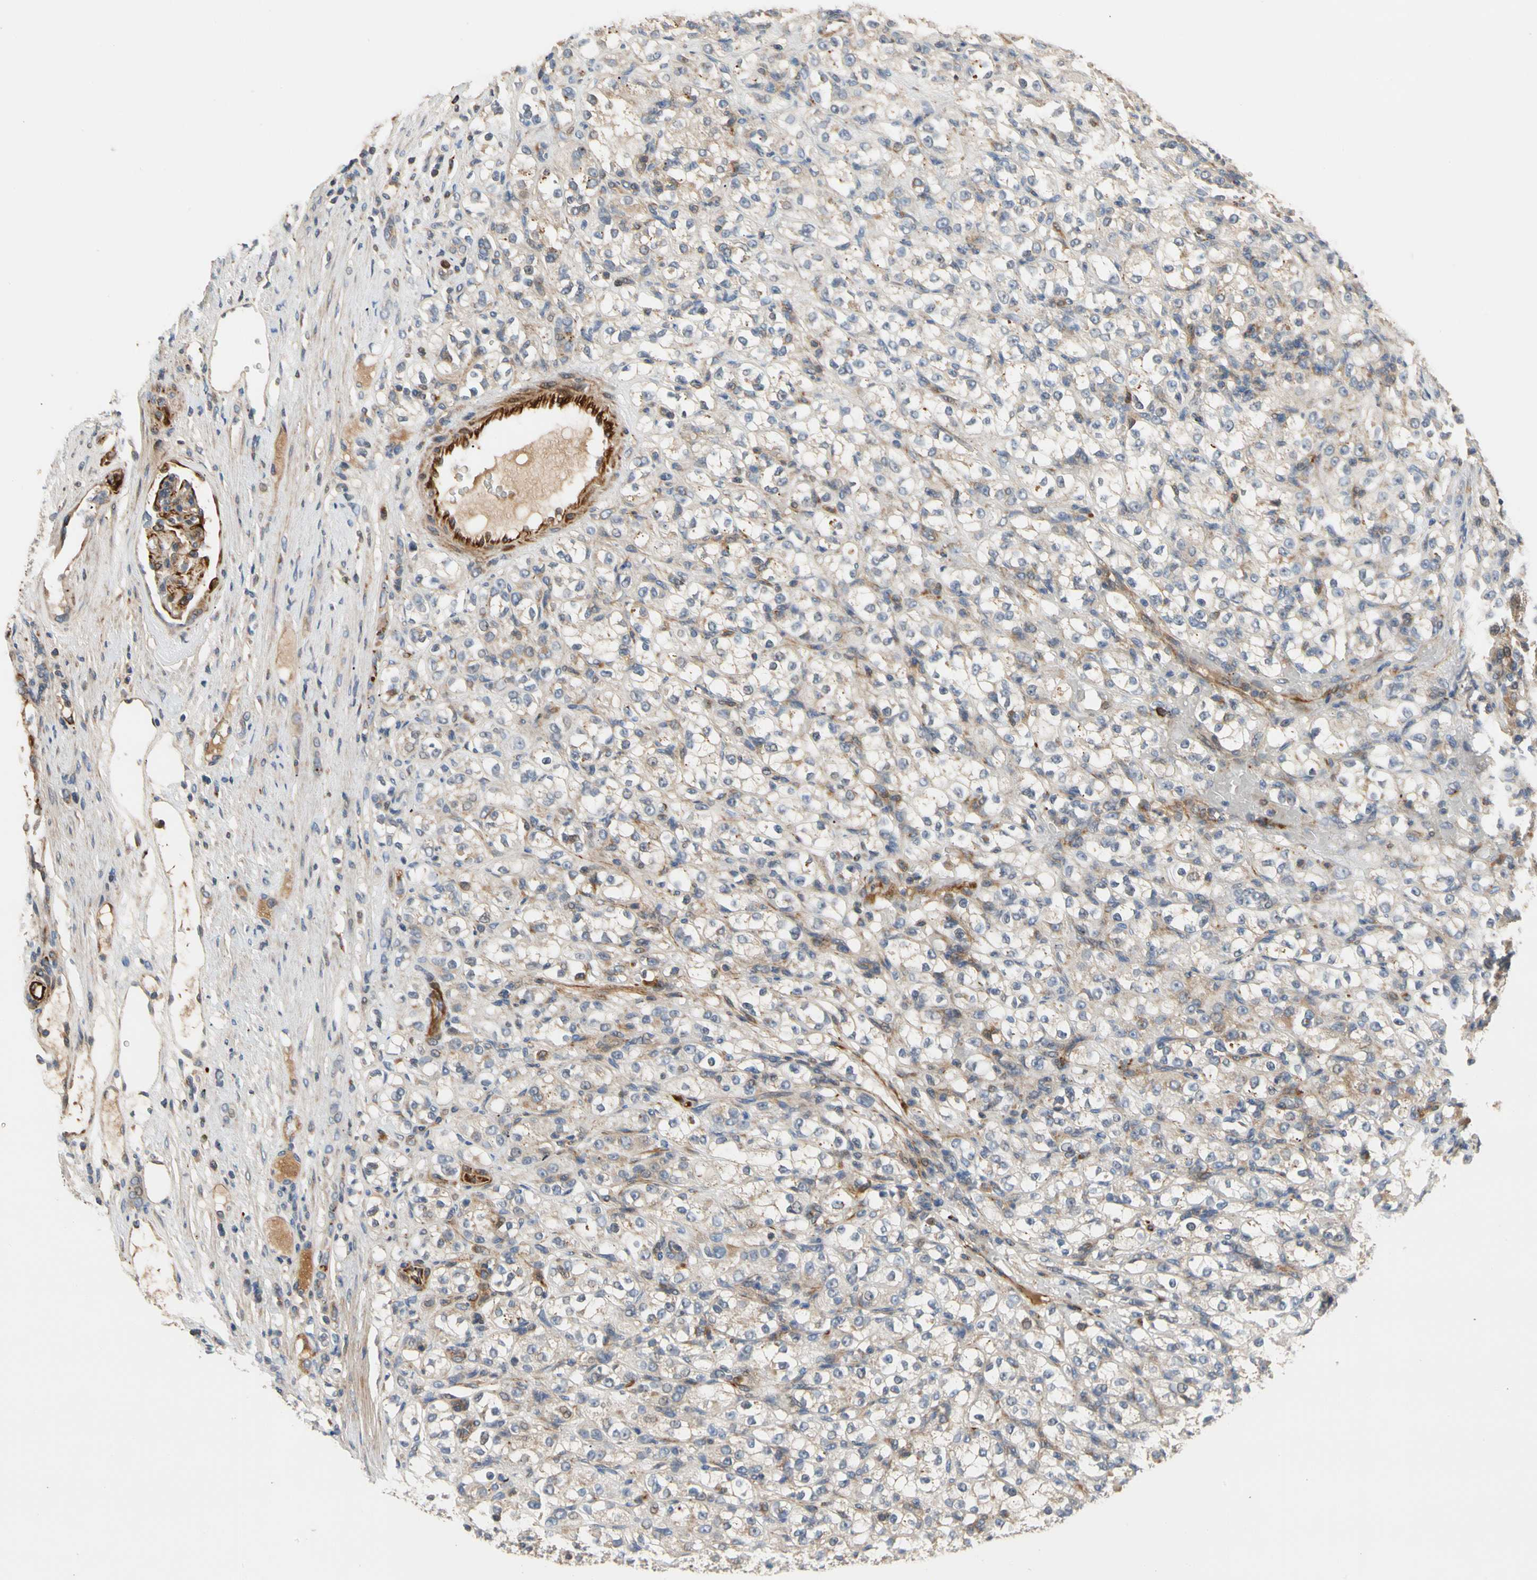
{"staining": {"intensity": "weak", "quantity": "25%-75%", "location": "cytoplasmic/membranous"}, "tissue": "renal cancer", "cell_type": "Tumor cells", "image_type": "cancer", "snomed": [{"axis": "morphology", "description": "Normal tissue, NOS"}, {"axis": "morphology", "description": "Adenocarcinoma, NOS"}, {"axis": "topography", "description": "Kidney"}], "caption": "This histopathology image shows IHC staining of renal adenocarcinoma, with low weak cytoplasmic/membranous positivity in approximately 25%-75% of tumor cells.", "gene": "FGD6", "patient": {"sex": "male", "age": 61}}